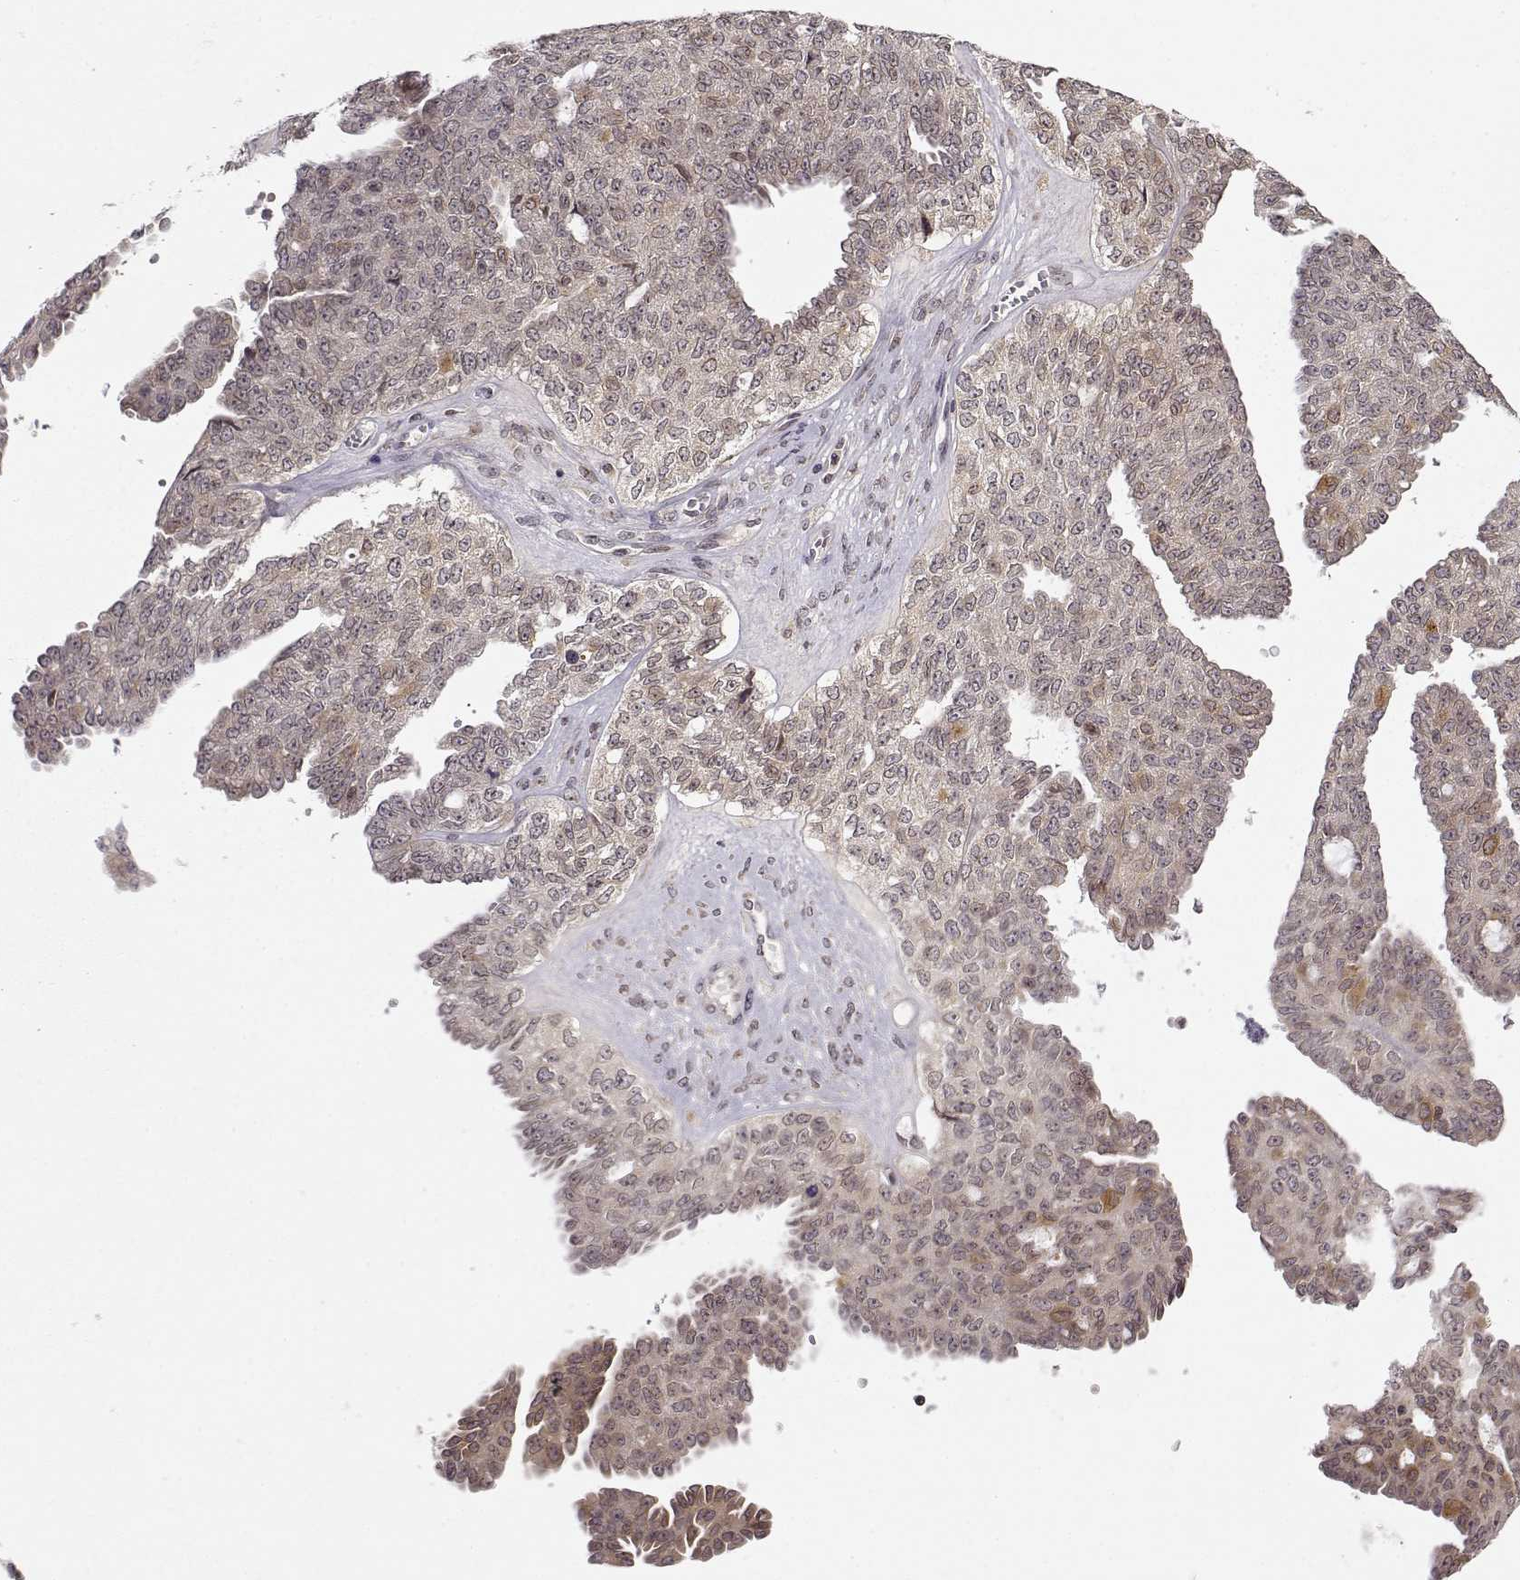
{"staining": {"intensity": "negative", "quantity": "none", "location": "none"}, "tissue": "ovarian cancer", "cell_type": "Tumor cells", "image_type": "cancer", "snomed": [{"axis": "morphology", "description": "Cystadenocarcinoma, serous, NOS"}, {"axis": "topography", "description": "Ovary"}], "caption": "An immunohistochemistry histopathology image of ovarian cancer (serous cystadenocarcinoma) is shown. There is no staining in tumor cells of ovarian cancer (serous cystadenocarcinoma).", "gene": "ERGIC2", "patient": {"sex": "female", "age": 71}}